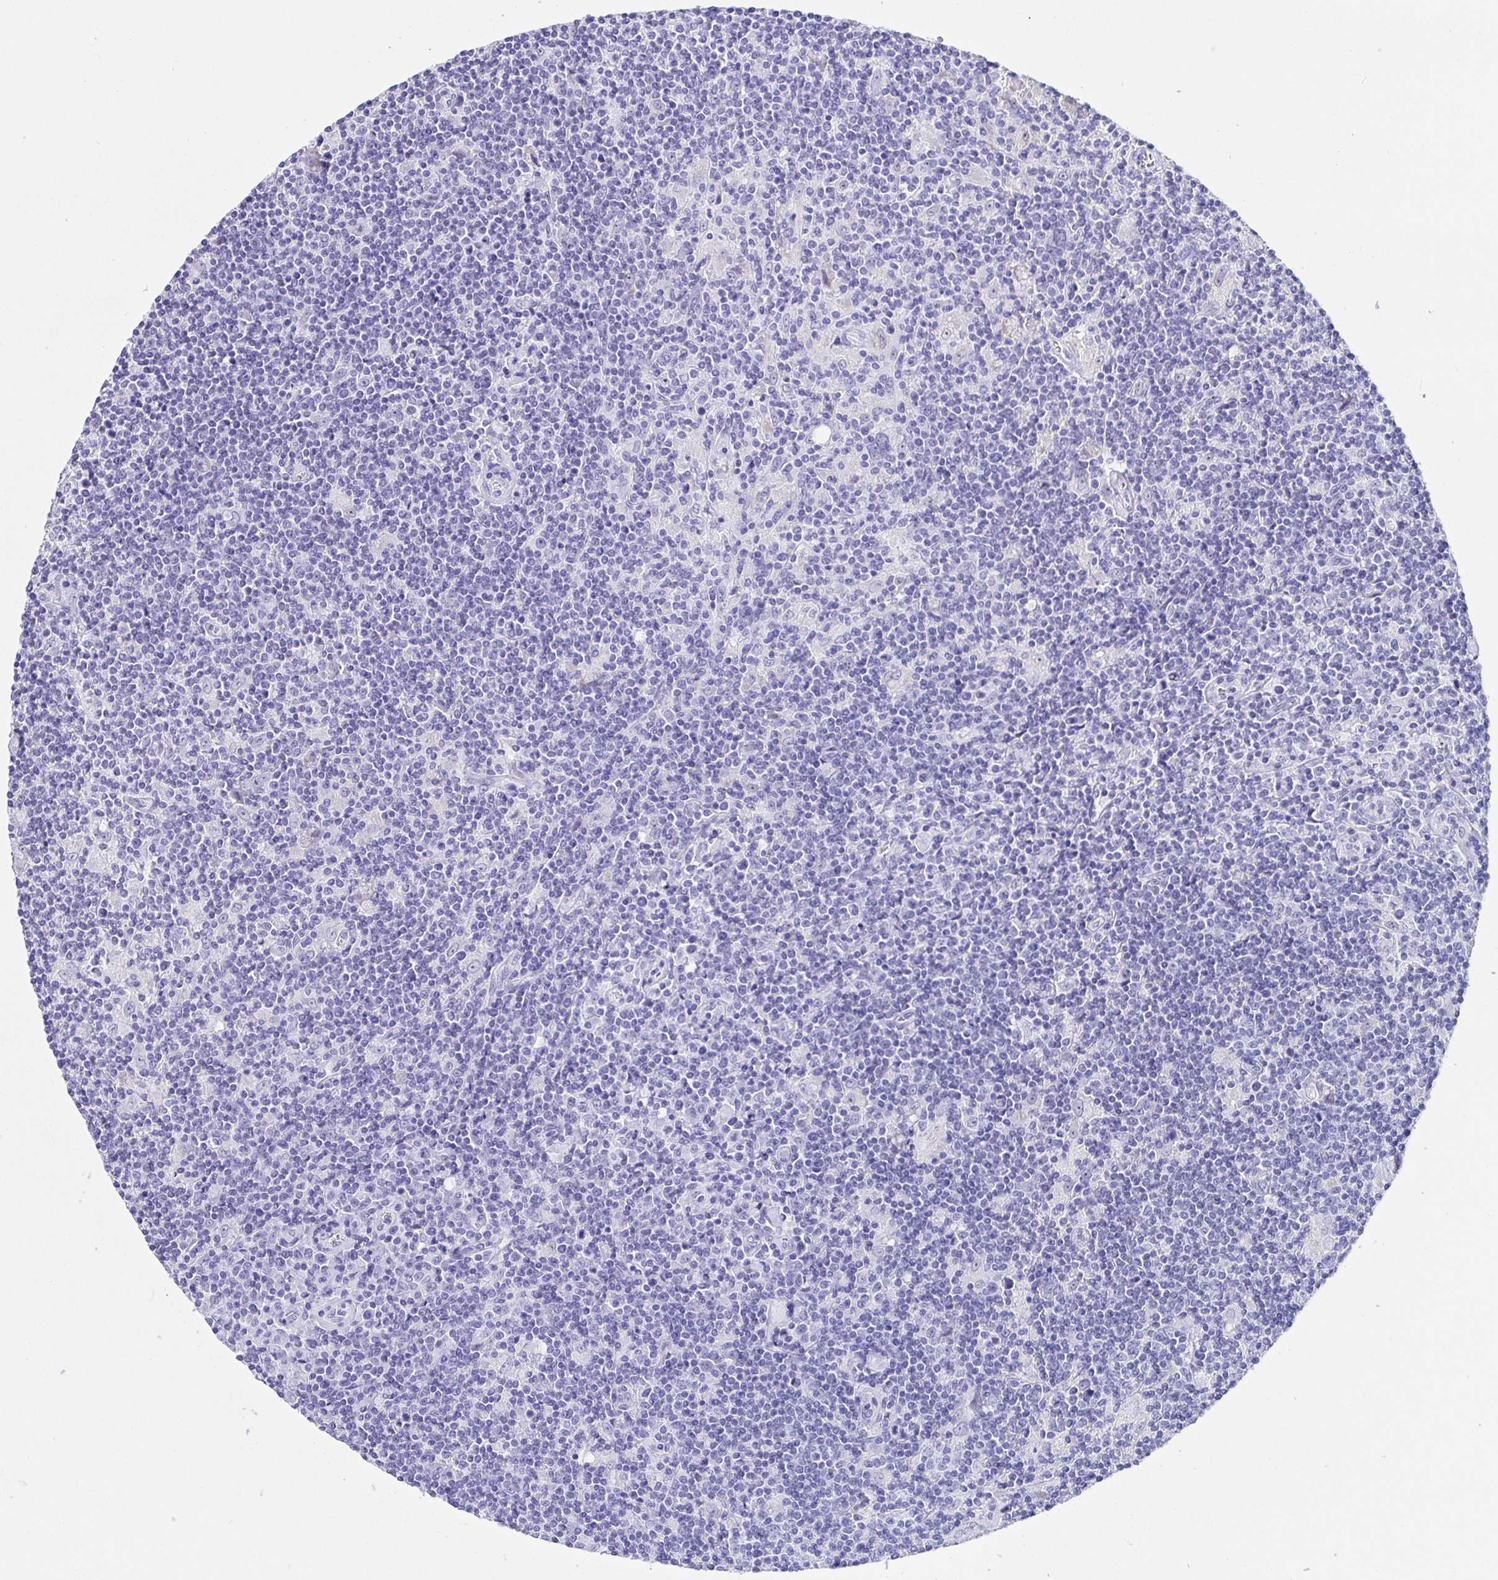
{"staining": {"intensity": "negative", "quantity": "none", "location": "none"}, "tissue": "lymphoma", "cell_type": "Tumor cells", "image_type": "cancer", "snomed": [{"axis": "morphology", "description": "Hodgkin's disease, NOS"}, {"axis": "topography", "description": "Lymph node"}], "caption": "This is an immunohistochemistry histopathology image of Hodgkin's disease. There is no expression in tumor cells.", "gene": "PRAMEF19", "patient": {"sex": "male", "age": 40}}